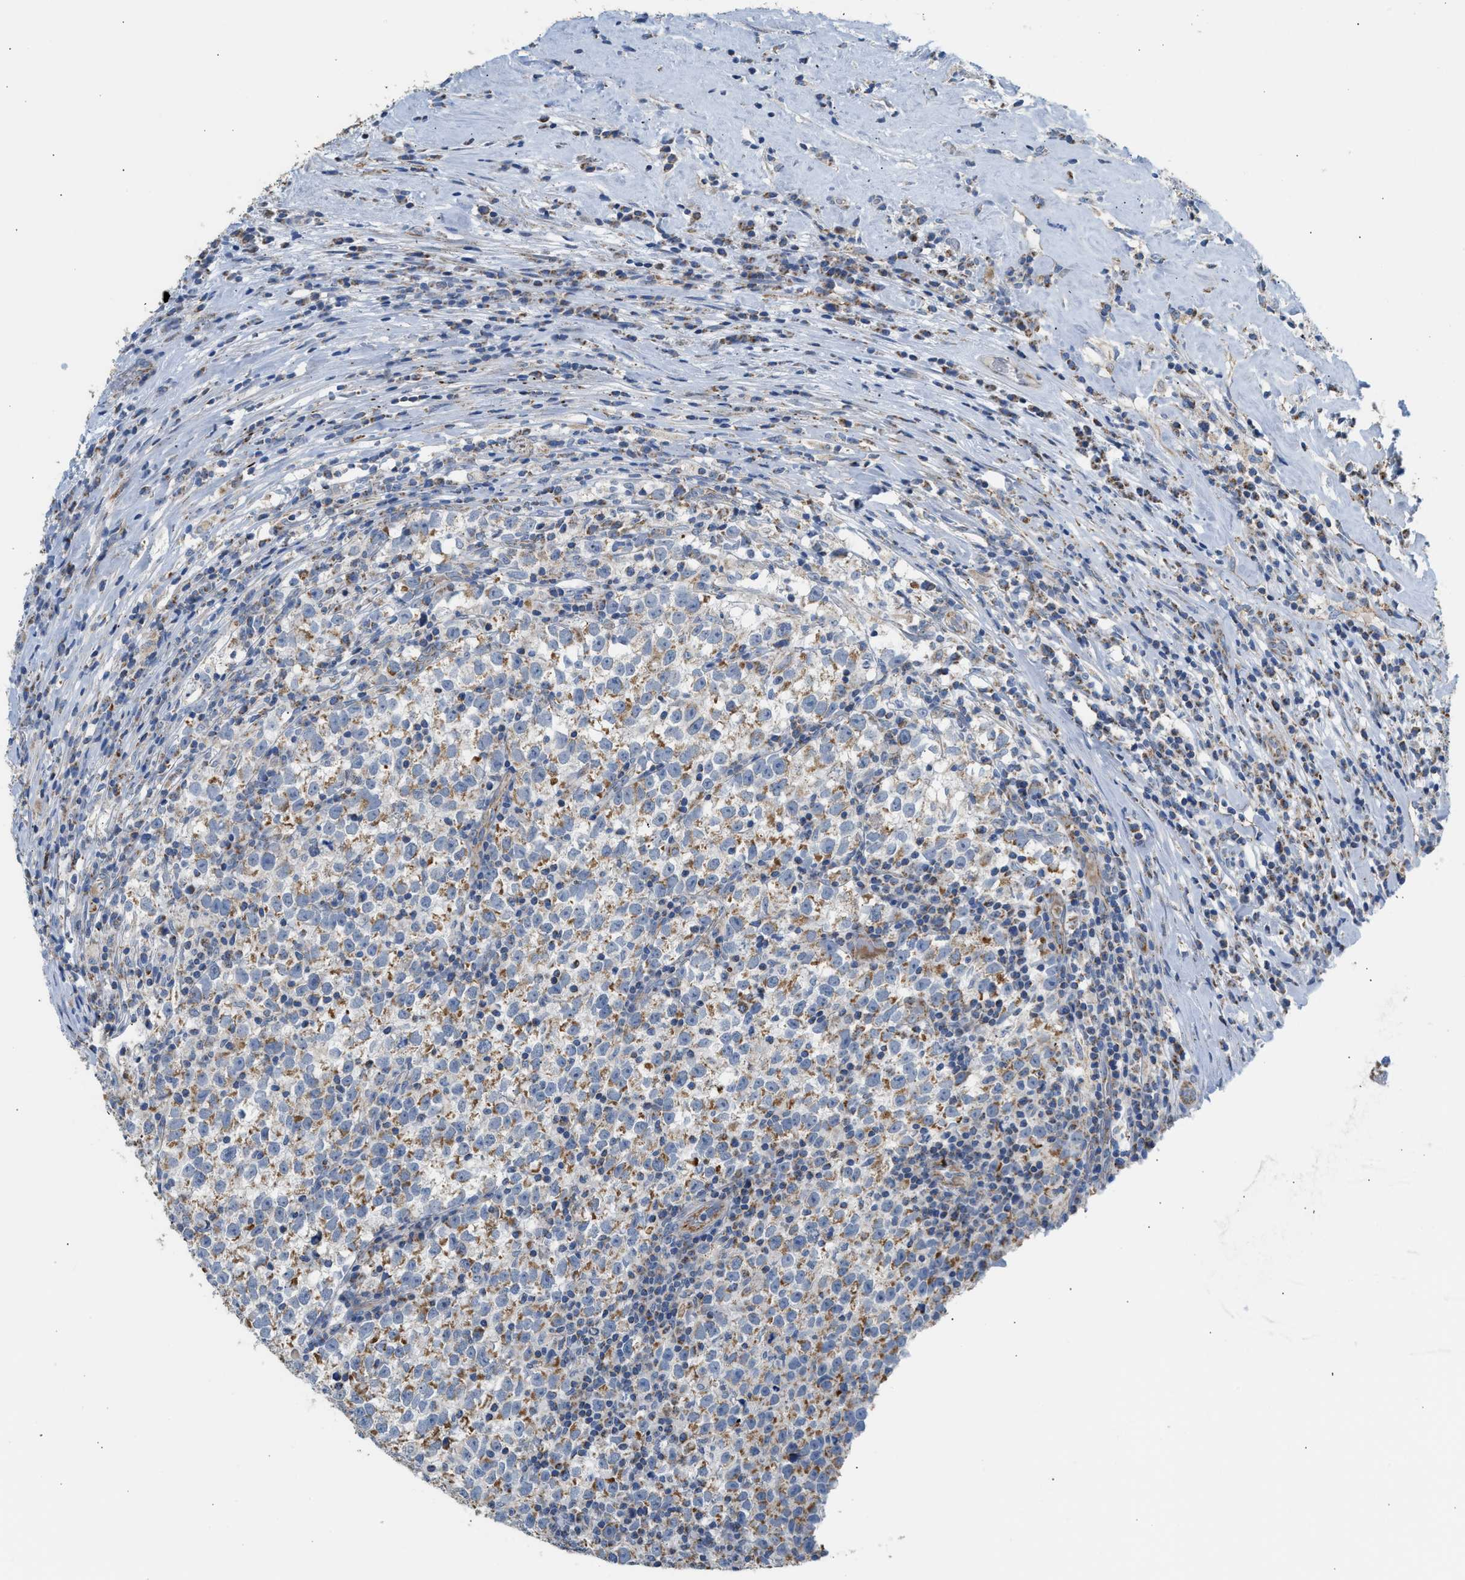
{"staining": {"intensity": "moderate", "quantity": ">75%", "location": "cytoplasmic/membranous"}, "tissue": "testis cancer", "cell_type": "Tumor cells", "image_type": "cancer", "snomed": [{"axis": "morphology", "description": "Normal tissue, NOS"}, {"axis": "morphology", "description": "Seminoma, NOS"}, {"axis": "topography", "description": "Testis"}], "caption": "Testis seminoma was stained to show a protein in brown. There is medium levels of moderate cytoplasmic/membranous expression in approximately >75% of tumor cells. Nuclei are stained in blue.", "gene": "GOT2", "patient": {"sex": "male", "age": 43}}